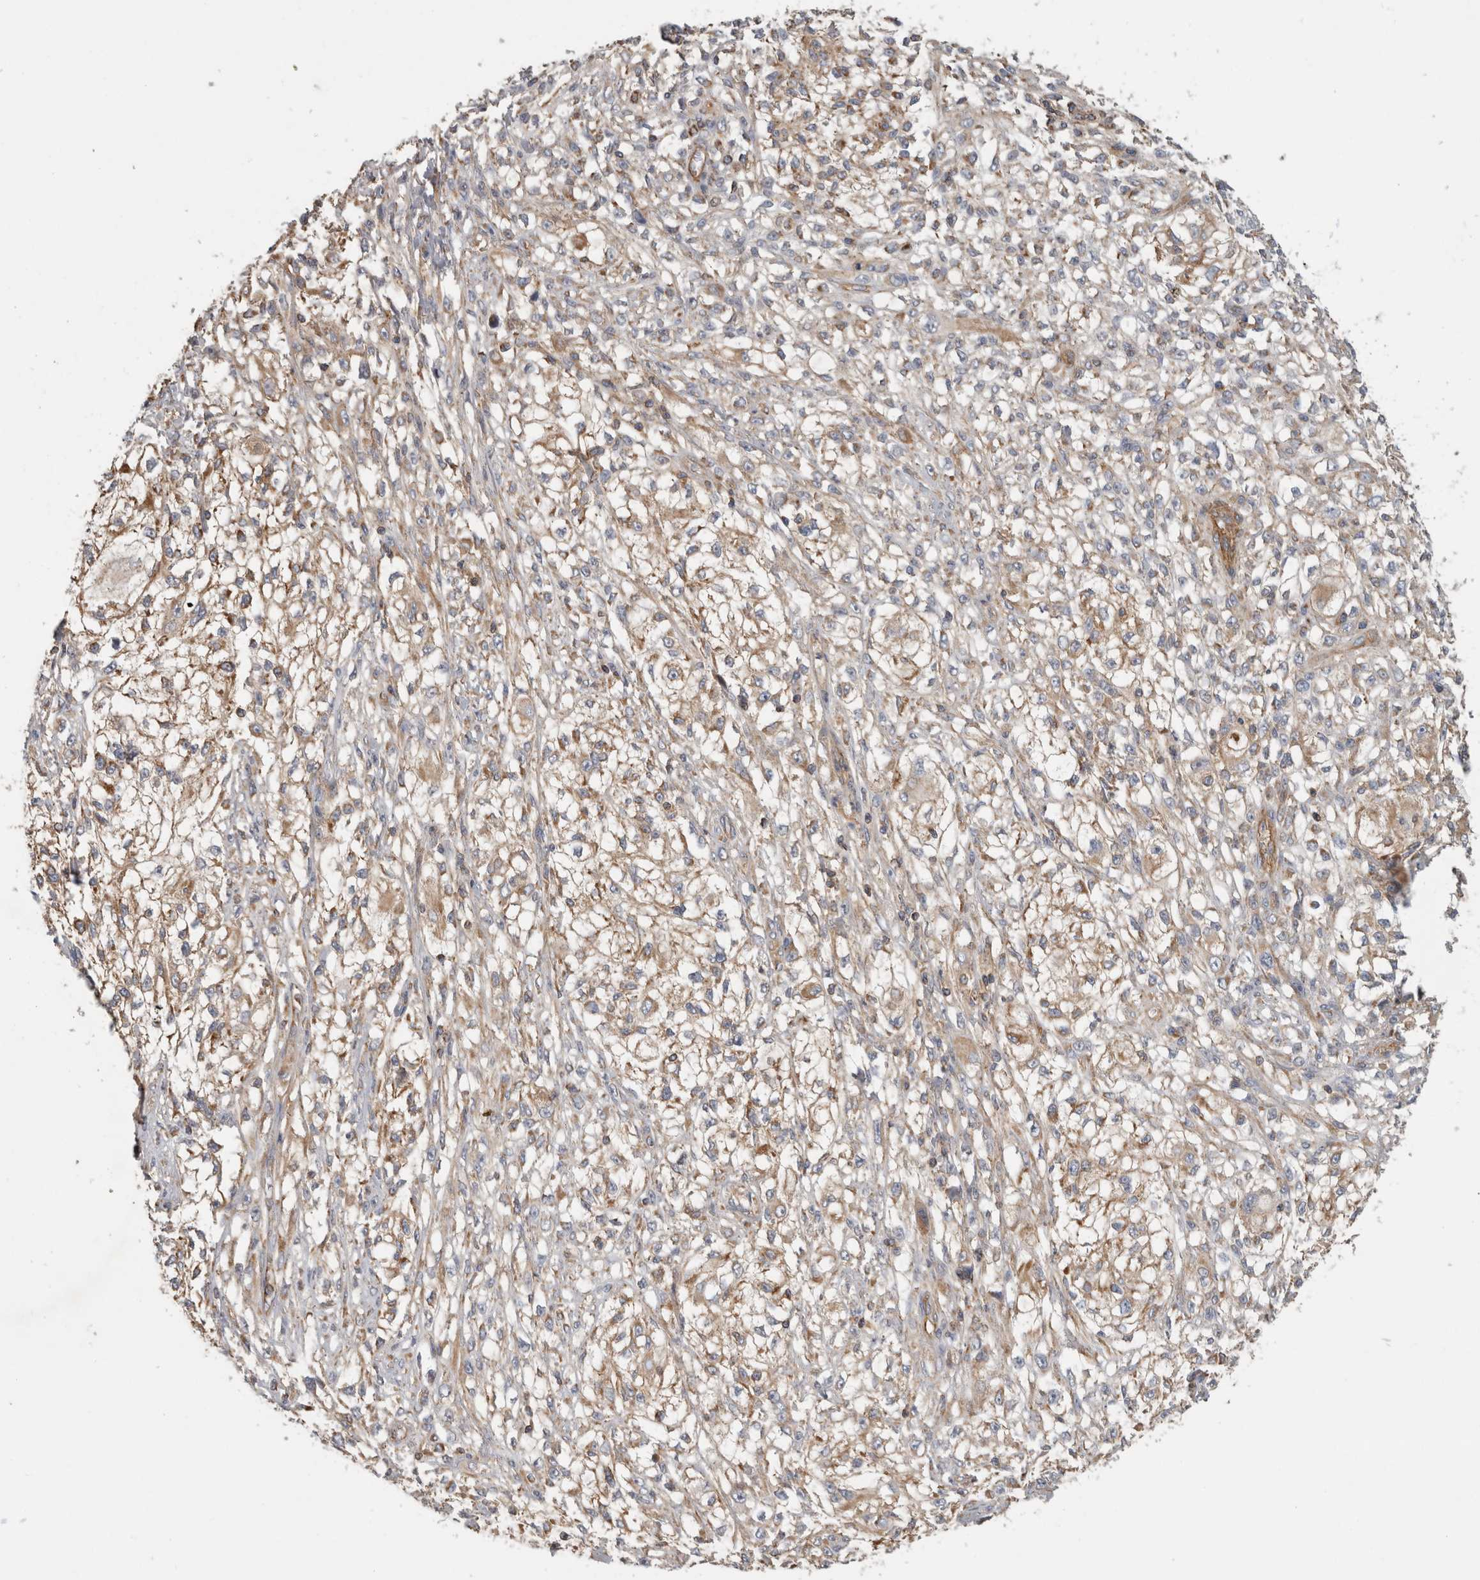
{"staining": {"intensity": "weak", "quantity": "25%-75%", "location": "cytoplasmic/membranous"}, "tissue": "melanoma", "cell_type": "Tumor cells", "image_type": "cancer", "snomed": [{"axis": "morphology", "description": "Malignant melanoma, NOS"}, {"axis": "topography", "description": "Skin of head"}], "caption": "A brown stain labels weak cytoplasmic/membranous expression of a protein in human melanoma tumor cells.", "gene": "SFXN2", "patient": {"sex": "male", "age": 83}}